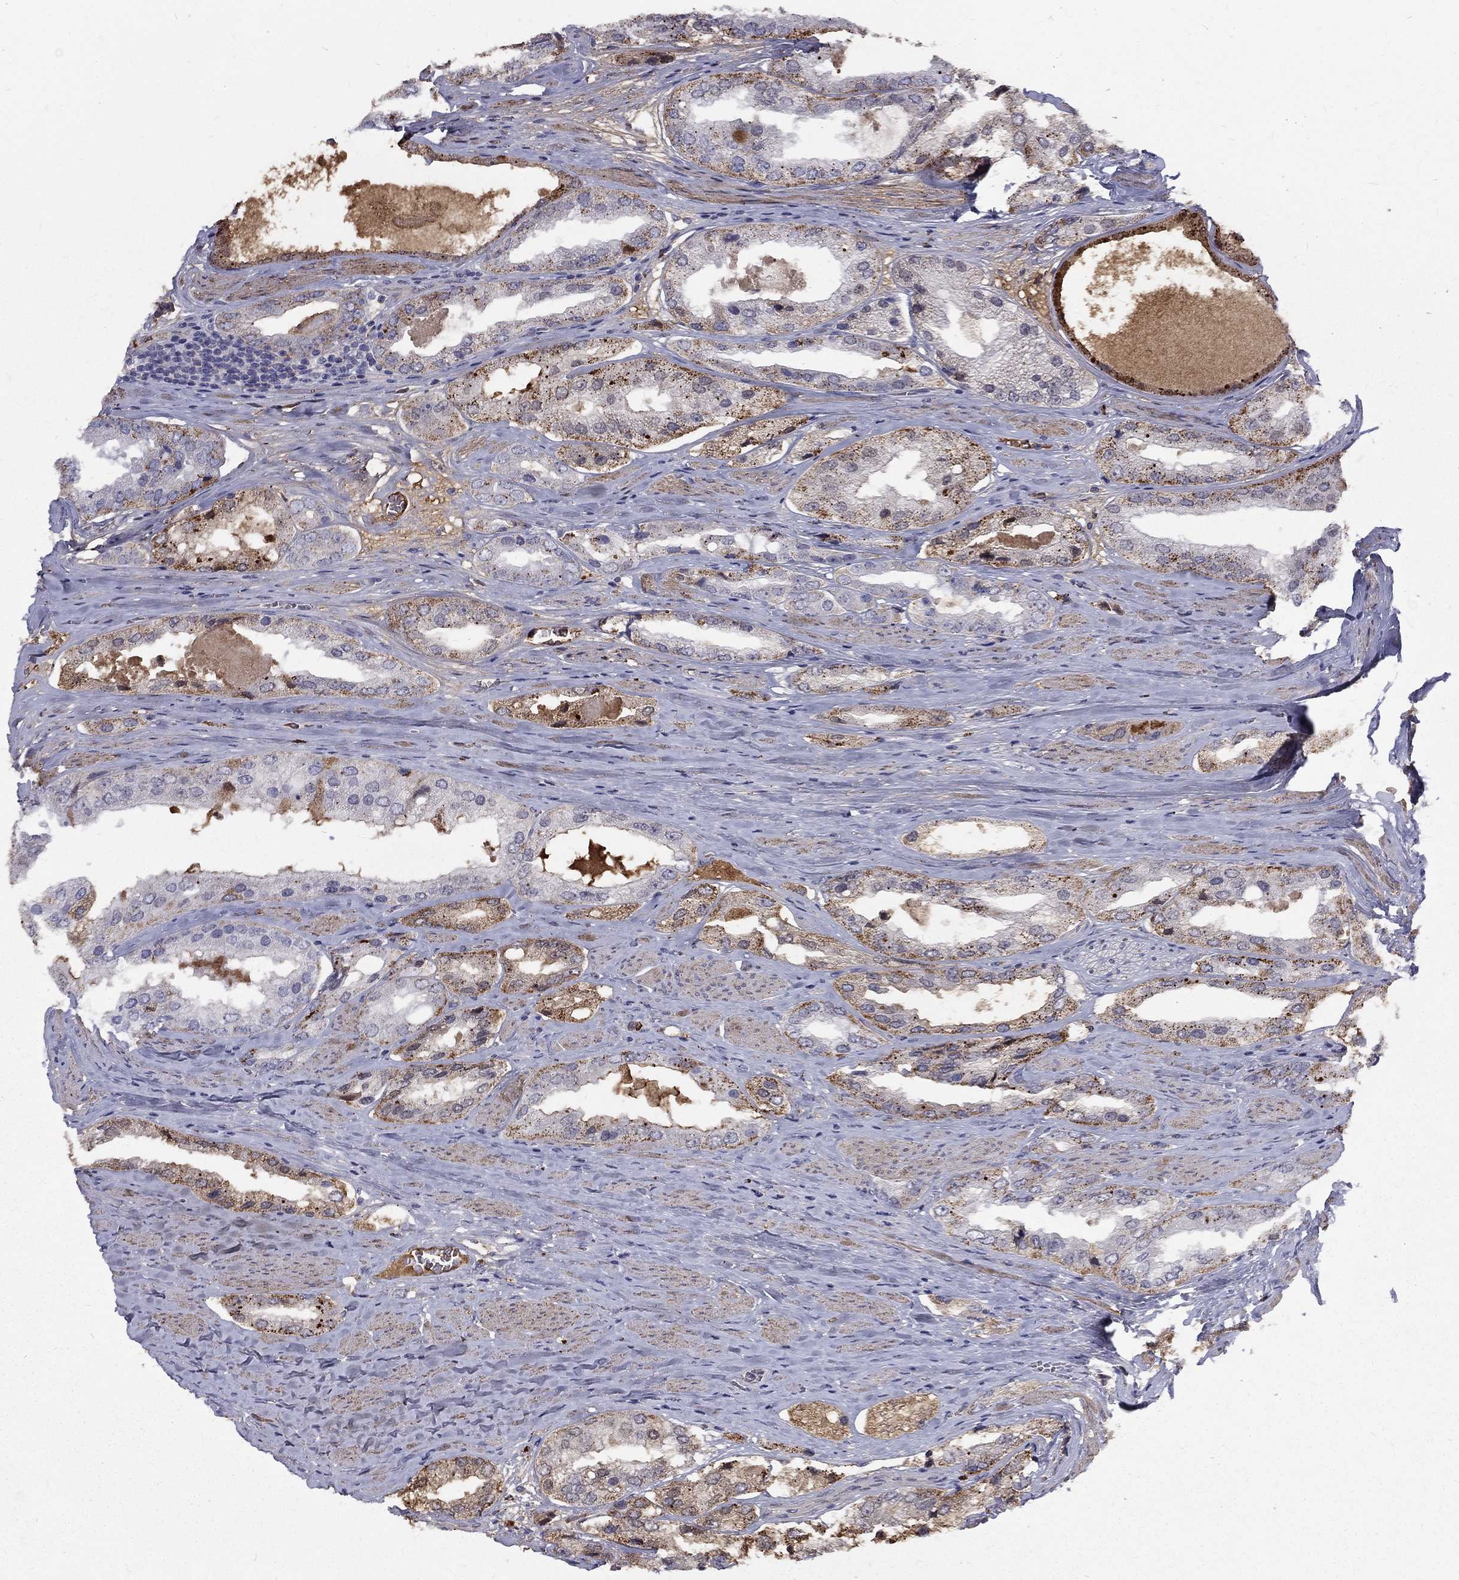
{"staining": {"intensity": "strong", "quantity": "25%-75%", "location": "cytoplasmic/membranous"}, "tissue": "prostate cancer", "cell_type": "Tumor cells", "image_type": "cancer", "snomed": [{"axis": "morphology", "description": "Adenocarcinoma, Low grade"}, {"axis": "topography", "description": "Prostate"}], "caption": "This is a micrograph of immunohistochemistry (IHC) staining of adenocarcinoma (low-grade) (prostate), which shows strong positivity in the cytoplasmic/membranous of tumor cells.", "gene": "EPDR1", "patient": {"sex": "male", "age": 69}}